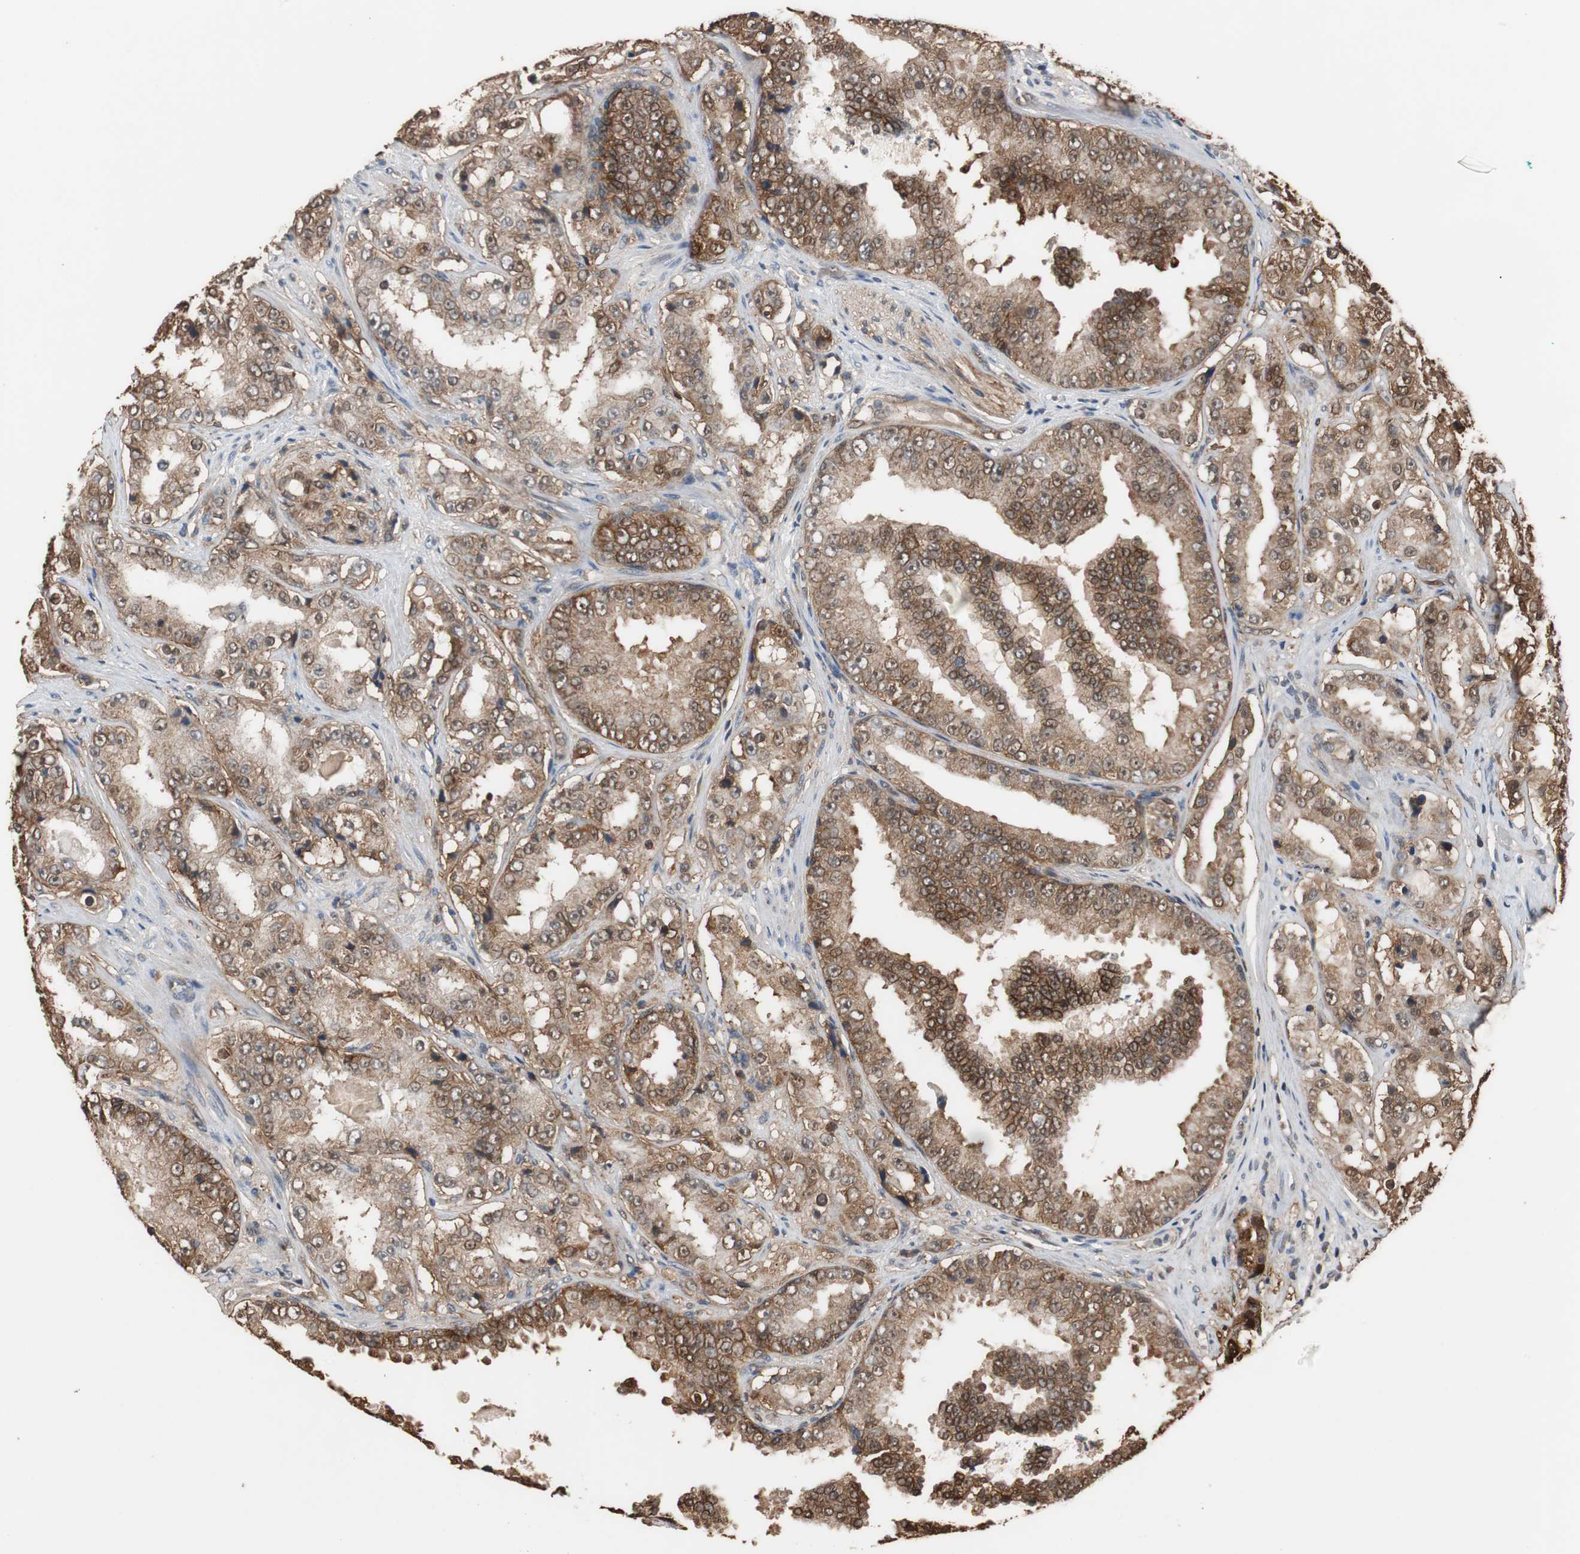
{"staining": {"intensity": "strong", "quantity": ">75%", "location": "cytoplasmic/membranous,nuclear"}, "tissue": "prostate cancer", "cell_type": "Tumor cells", "image_type": "cancer", "snomed": [{"axis": "morphology", "description": "Adenocarcinoma, High grade"}, {"axis": "topography", "description": "Prostate"}], "caption": "Protein expression analysis of human high-grade adenocarcinoma (prostate) reveals strong cytoplasmic/membranous and nuclear staining in approximately >75% of tumor cells.", "gene": "NDRG1", "patient": {"sex": "male", "age": 73}}